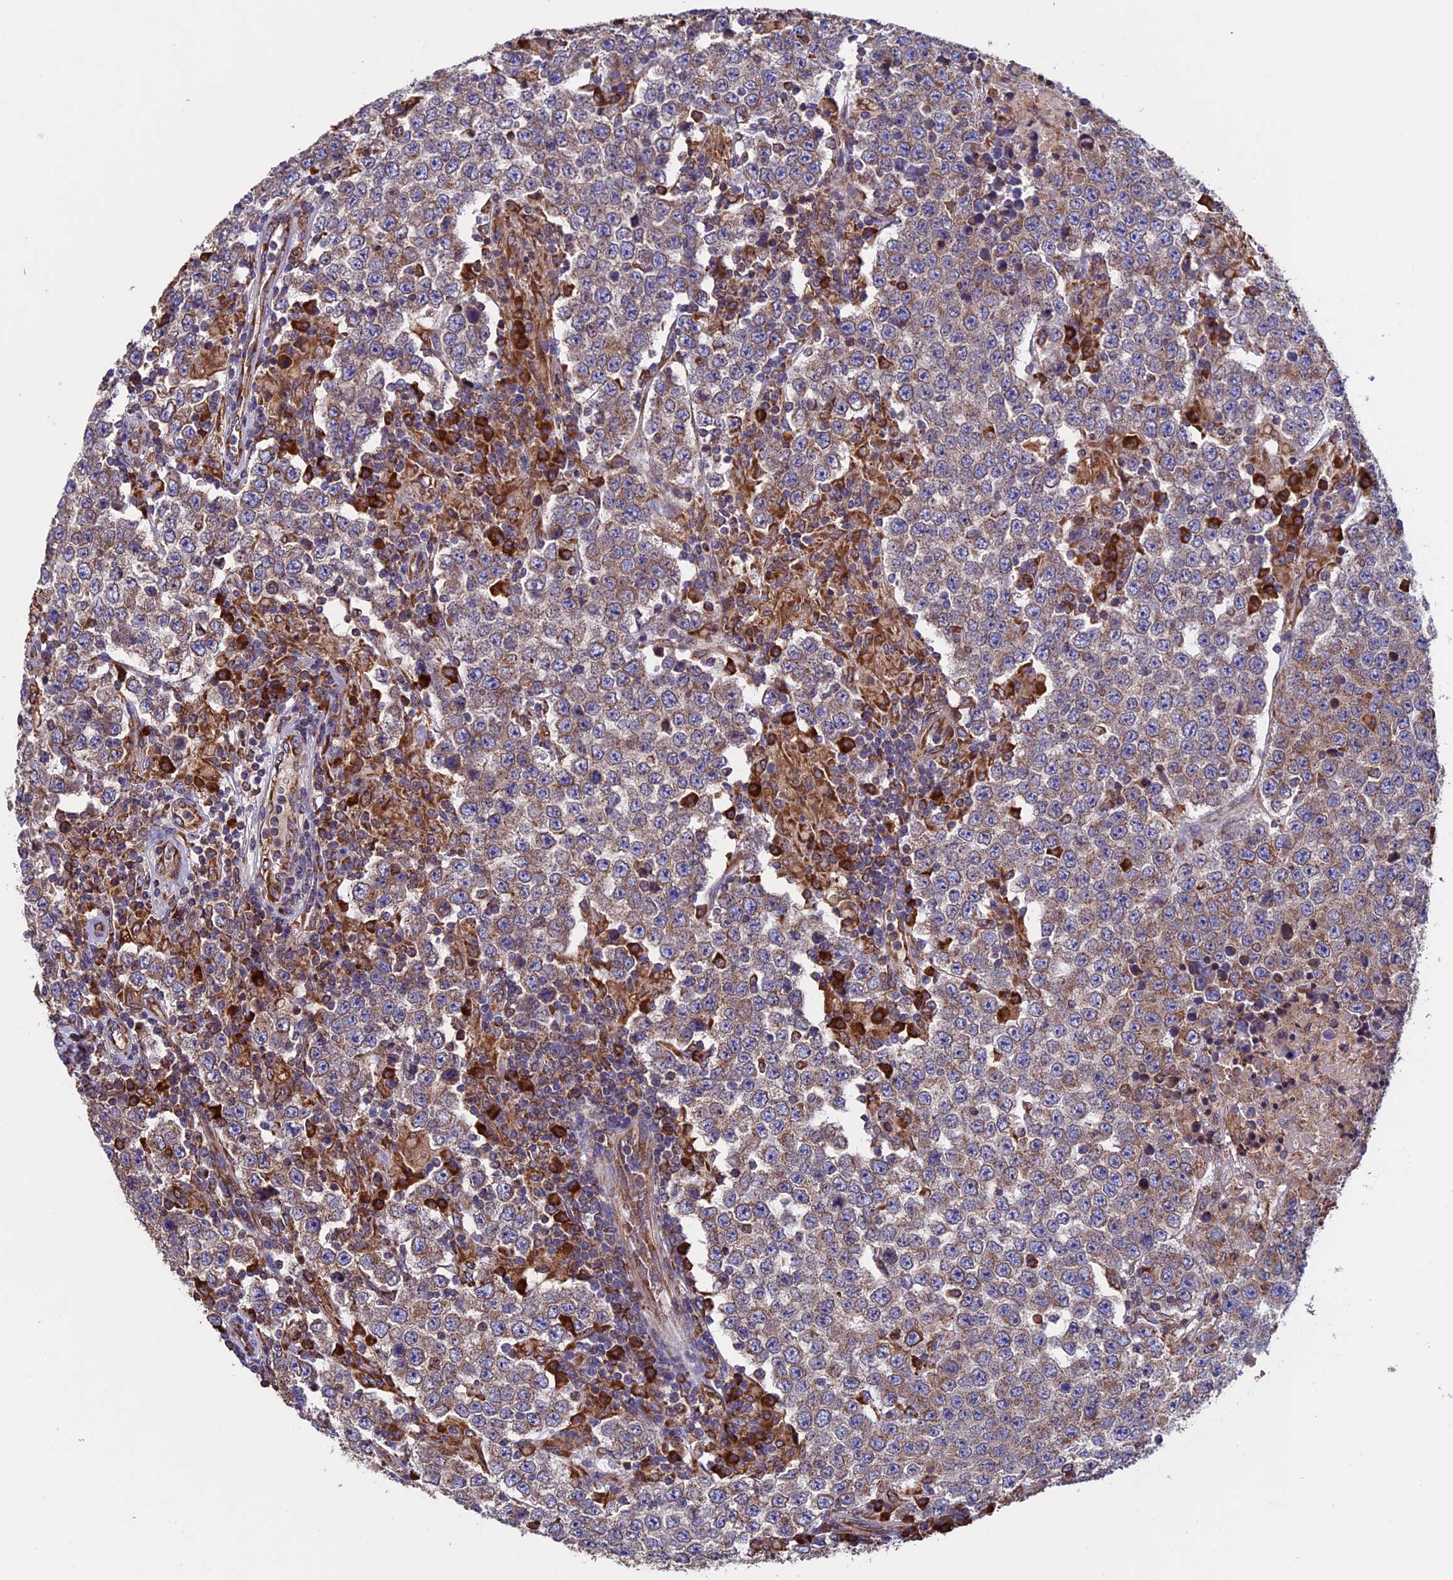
{"staining": {"intensity": "weak", "quantity": "25%-75%", "location": "cytoplasmic/membranous"}, "tissue": "testis cancer", "cell_type": "Tumor cells", "image_type": "cancer", "snomed": [{"axis": "morphology", "description": "Normal tissue, NOS"}, {"axis": "morphology", "description": "Urothelial carcinoma, High grade"}, {"axis": "morphology", "description": "Seminoma, NOS"}, {"axis": "morphology", "description": "Carcinoma, Embryonal, NOS"}, {"axis": "topography", "description": "Urinary bladder"}, {"axis": "topography", "description": "Testis"}], "caption": "A brown stain highlights weak cytoplasmic/membranous positivity of a protein in human testis cancer tumor cells. (DAB (3,3'-diaminobenzidine) = brown stain, brightfield microscopy at high magnification).", "gene": "BTBD3", "patient": {"sex": "male", "age": 41}}